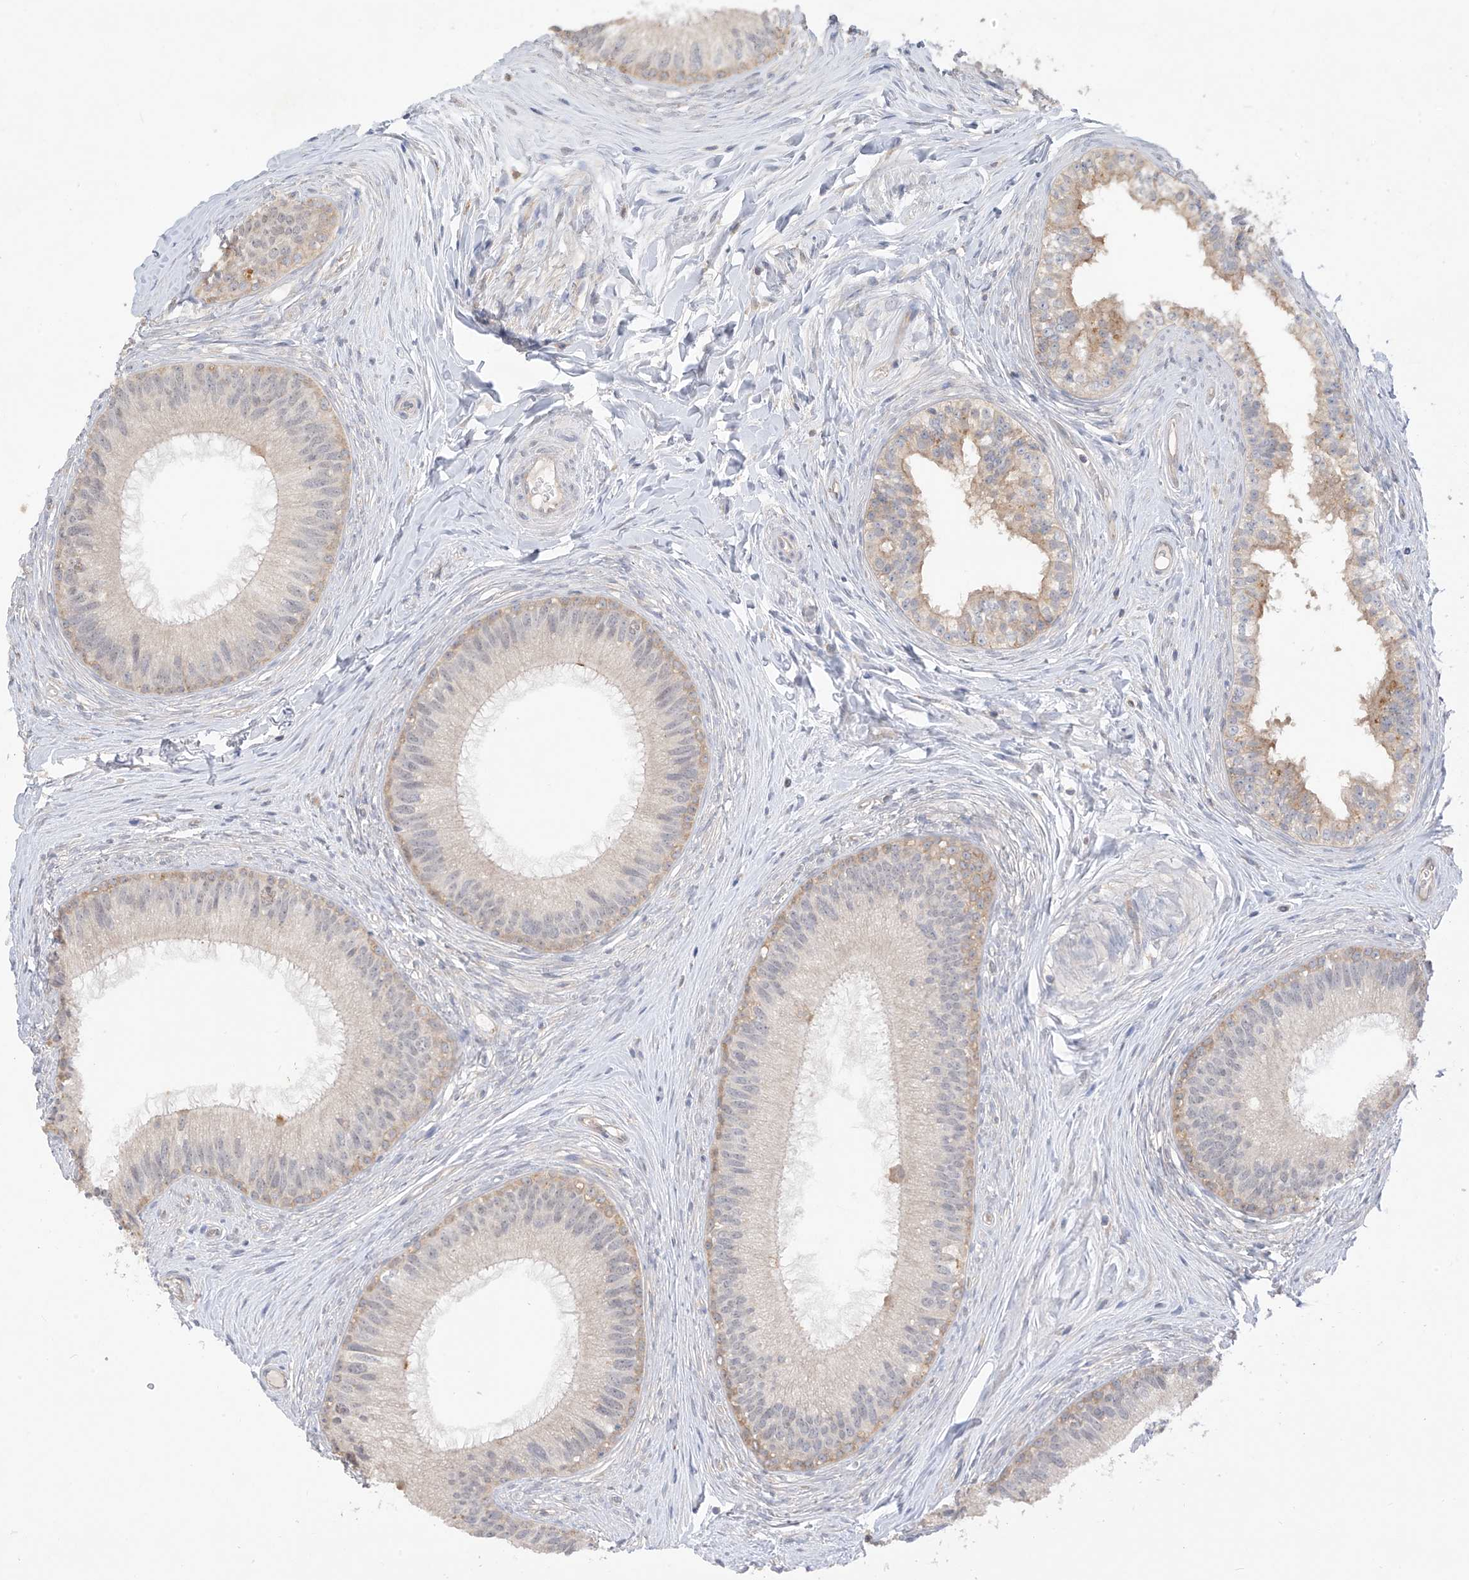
{"staining": {"intensity": "moderate", "quantity": "<25%", "location": "cytoplasmic/membranous"}, "tissue": "epididymis", "cell_type": "Glandular cells", "image_type": "normal", "snomed": [{"axis": "morphology", "description": "Normal tissue, NOS"}, {"axis": "topography", "description": "Epididymis"}], "caption": "The micrograph shows immunohistochemical staining of normal epididymis. There is moderate cytoplasmic/membranous staining is appreciated in approximately <25% of glandular cells.", "gene": "ANGEL2", "patient": {"sex": "male", "age": 27}}